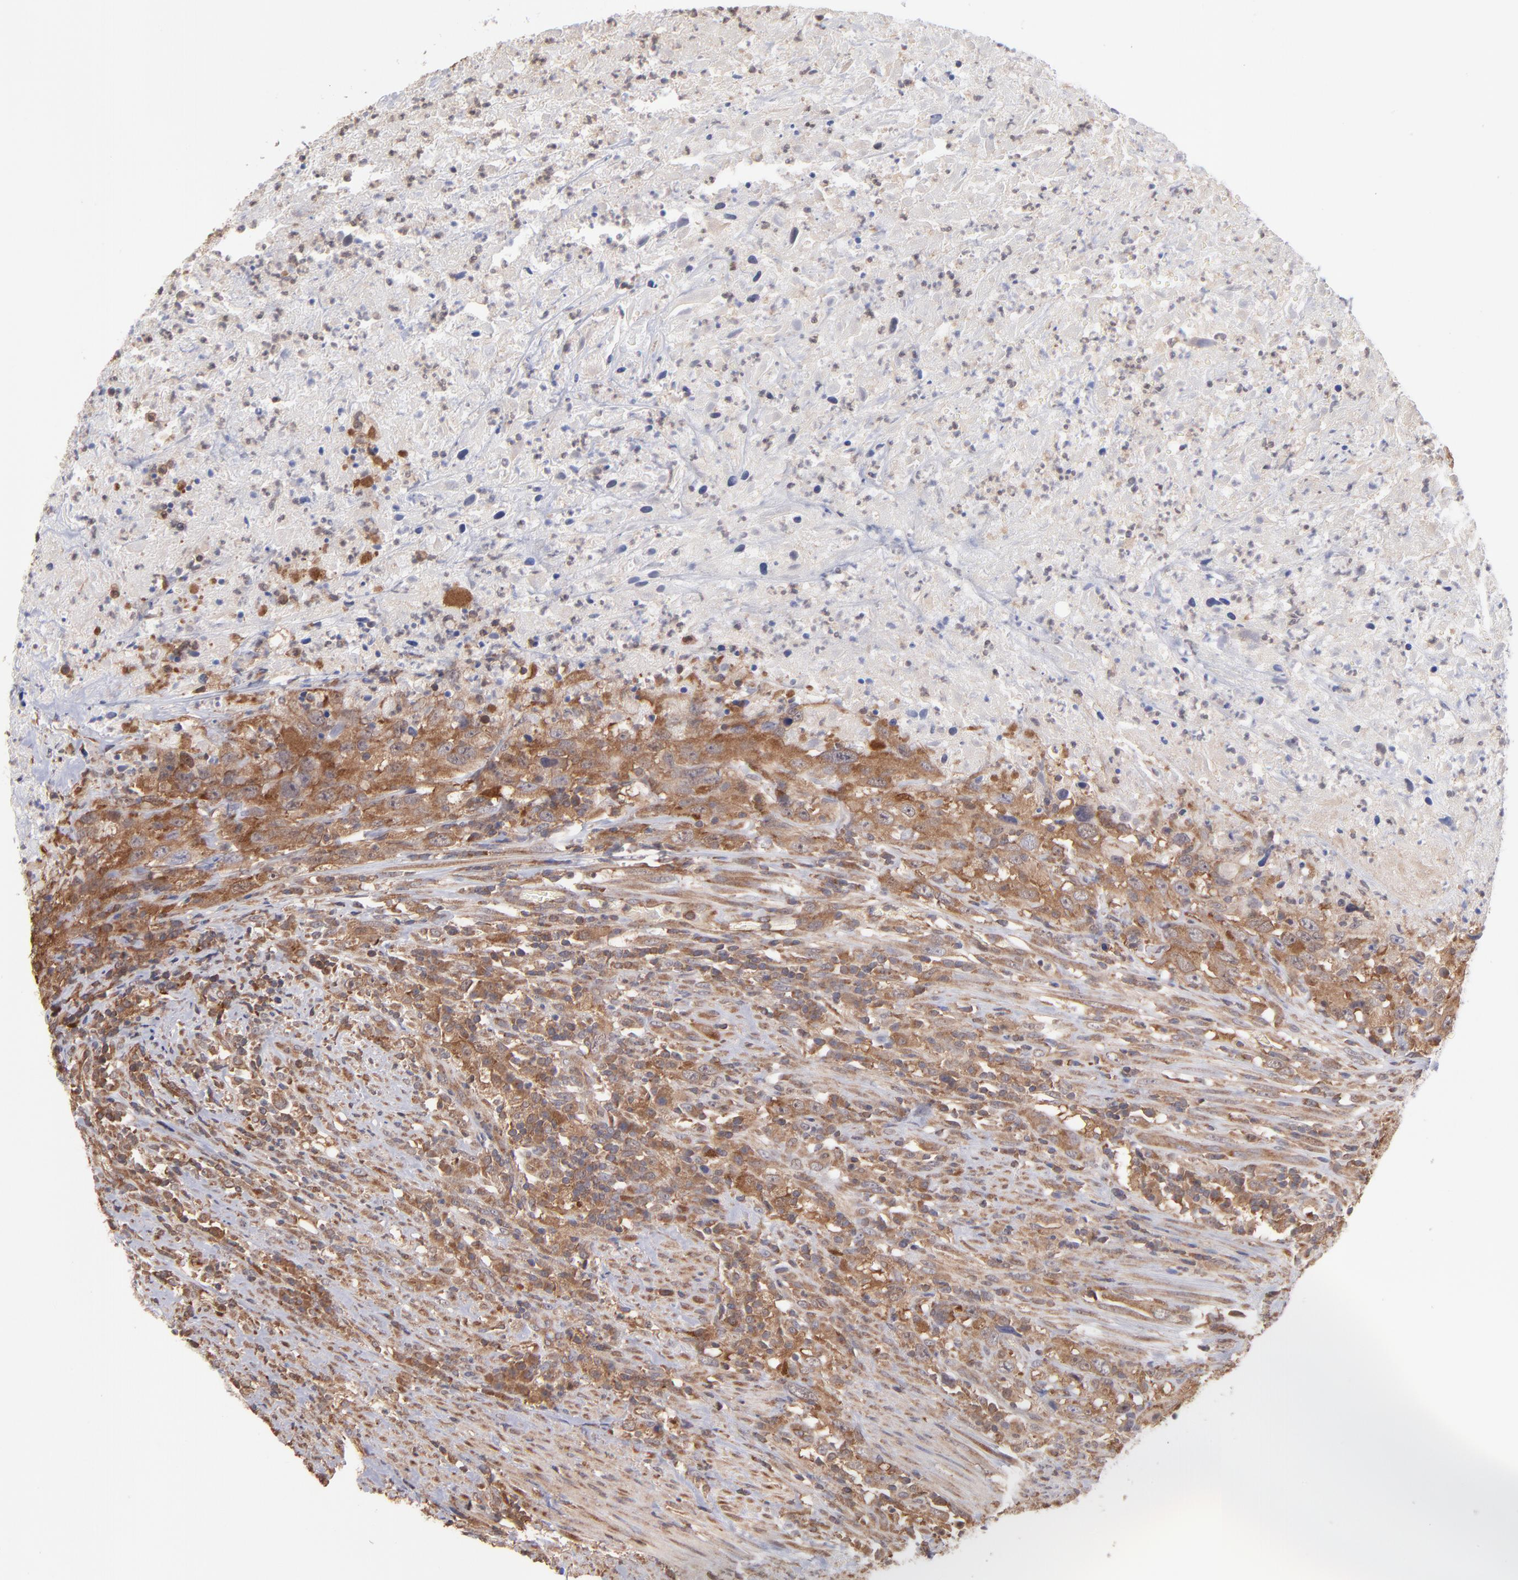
{"staining": {"intensity": "moderate", "quantity": ">75%", "location": "cytoplasmic/membranous"}, "tissue": "urothelial cancer", "cell_type": "Tumor cells", "image_type": "cancer", "snomed": [{"axis": "morphology", "description": "Urothelial carcinoma, High grade"}, {"axis": "topography", "description": "Urinary bladder"}], "caption": "IHC staining of urothelial carcinoma (high-grade), which reveals medium levels of moderate cytoplasmic/membranous staining in about >75% of tumor cells indicating moderate cytoplasmic/membranous protein expression. The staining was performed using DAB (3,3'-diaminobenzidine) (brown) for protein detection and nuclei were counterstained in hematoxylin (blue).", "gene": "MAPRE1", "patient": {"sex": "male", "age": 61}}